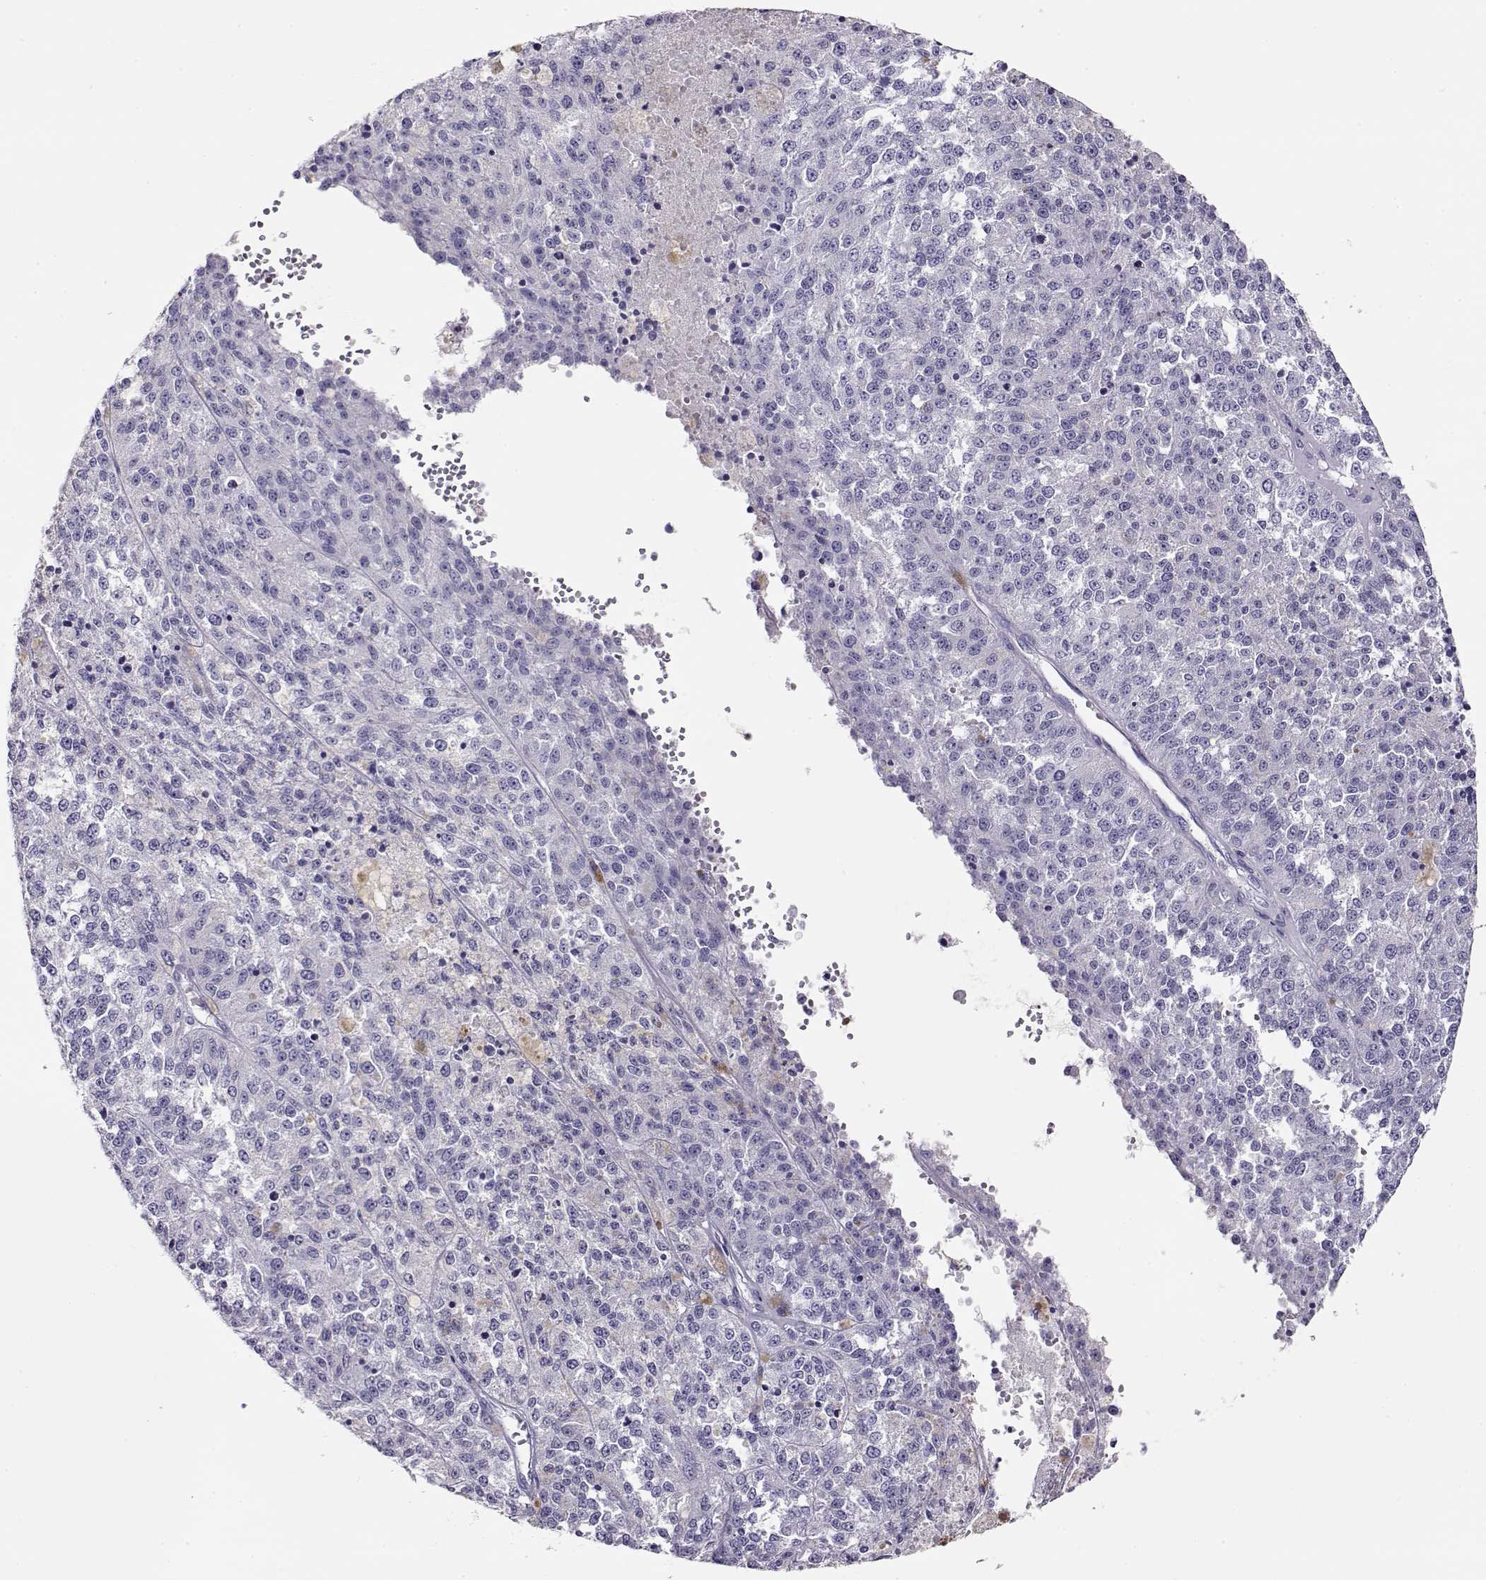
{"staining": {"intensity": "negative", "quantity": "none", "location": "none"}, "tissue": "melanoma", "cell_type": "Tumor cells", "image_type": "cancer", "snomed": [{"axis": "morphology", "description": "Malignant melanoma, Metastatic site"}, {"axis": "topography", "description": "Lymph node"}], "caption": "Photomicrograph shows no significant protein positivity in tumor cells of malignant melanoma (metastatic site).", "gene": "CRX", "patient": {"sex": "female", "age": 64}}